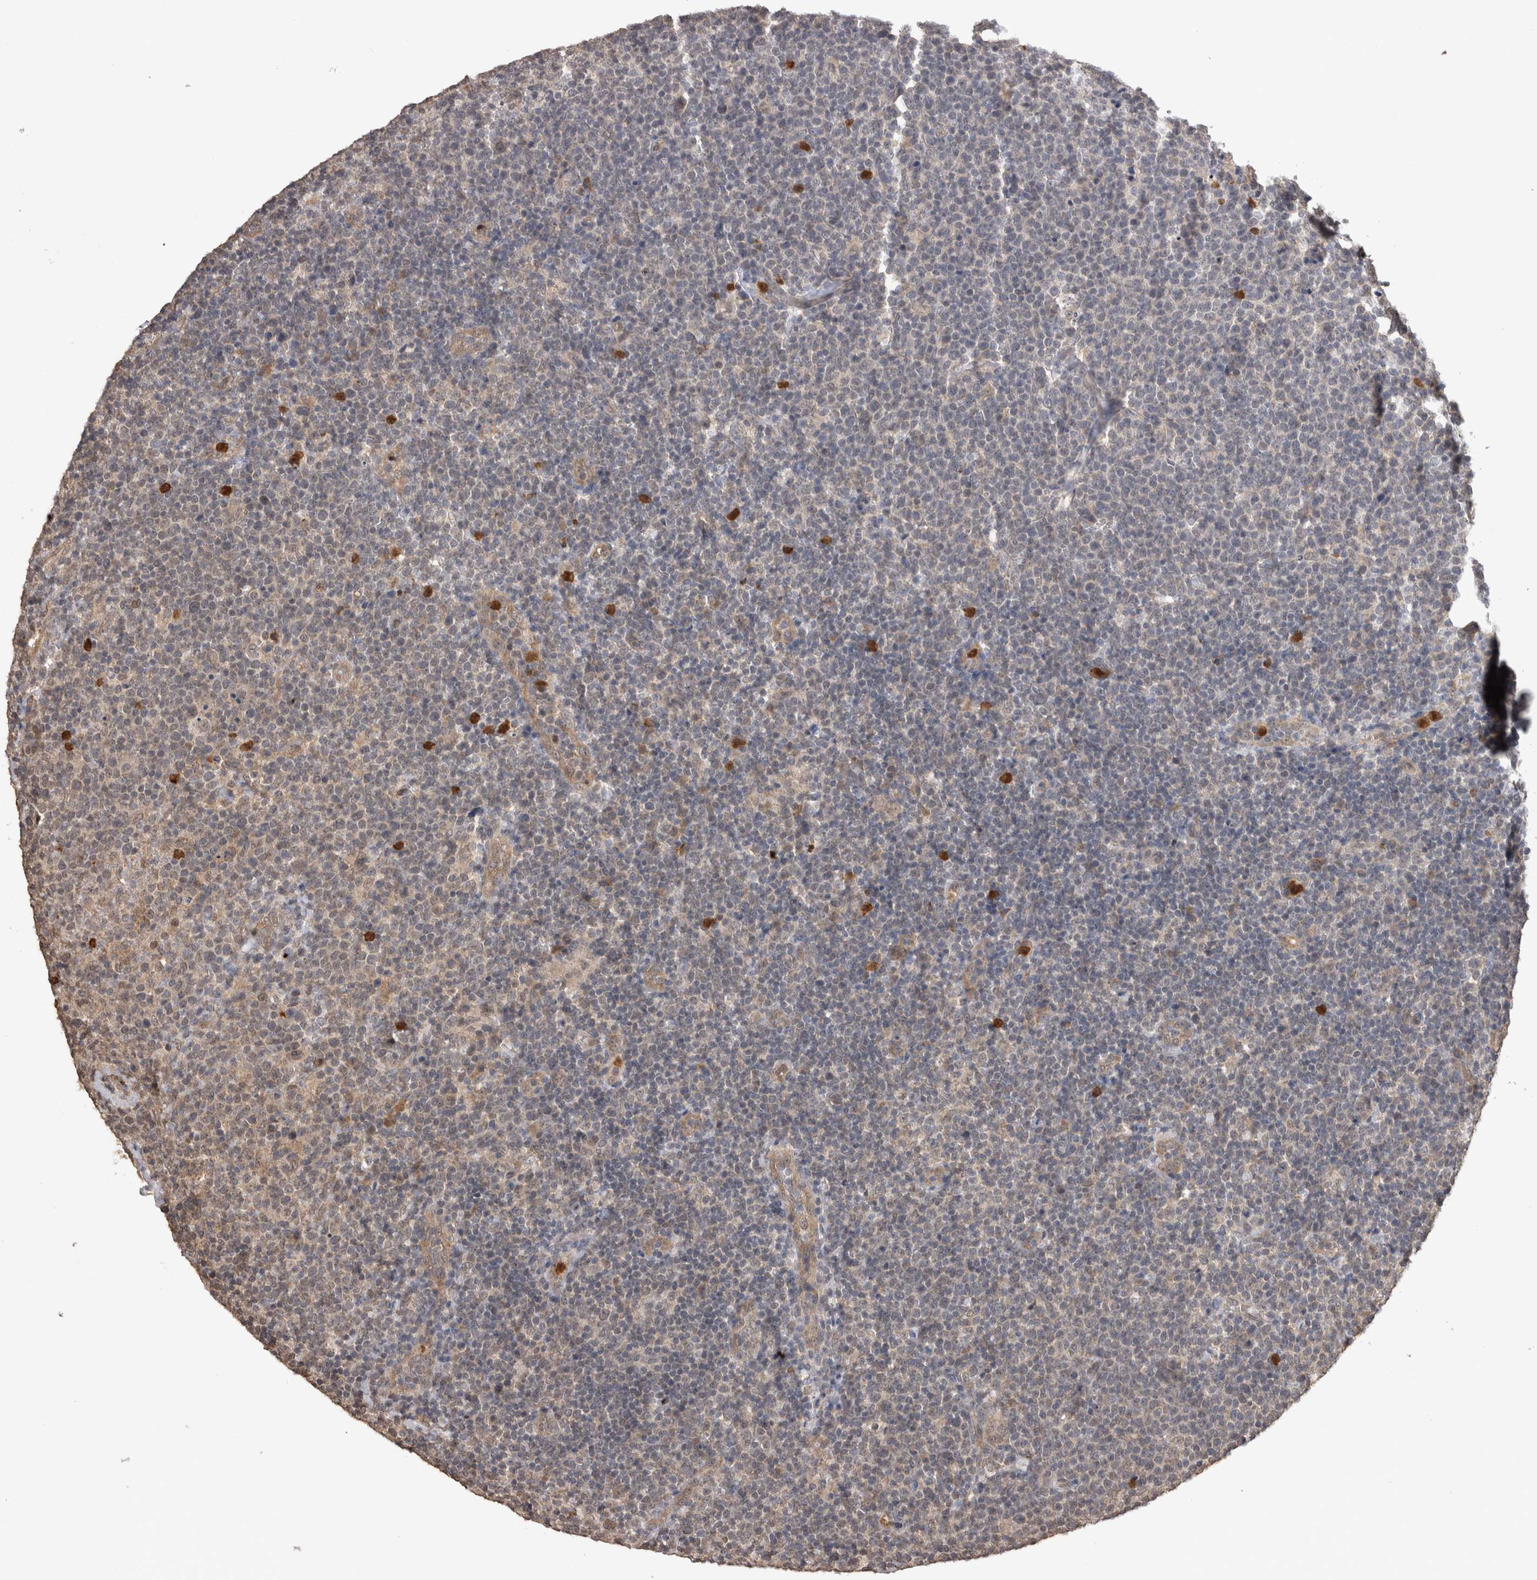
{"staining": {"intensity": "negative", "quantity": "none", "location": "none"}, "tissue": "lymphoma", "cell_type": "Tumor cells", "image_type": "cancer", "snomed": [{"axis": "morphology", "description": "Malignant lymphoma, non-Hodgkin's type, High grade"}, {"axis": "topography", "description": "Lymph node"}], "caption": "IHC of human malignant lymphoma, non-Hodgkin's type (high-grade) demonstrates no staining in tumor cells.", "gene": "PAK4", "patient": {"sex": "male", "age": 61}}